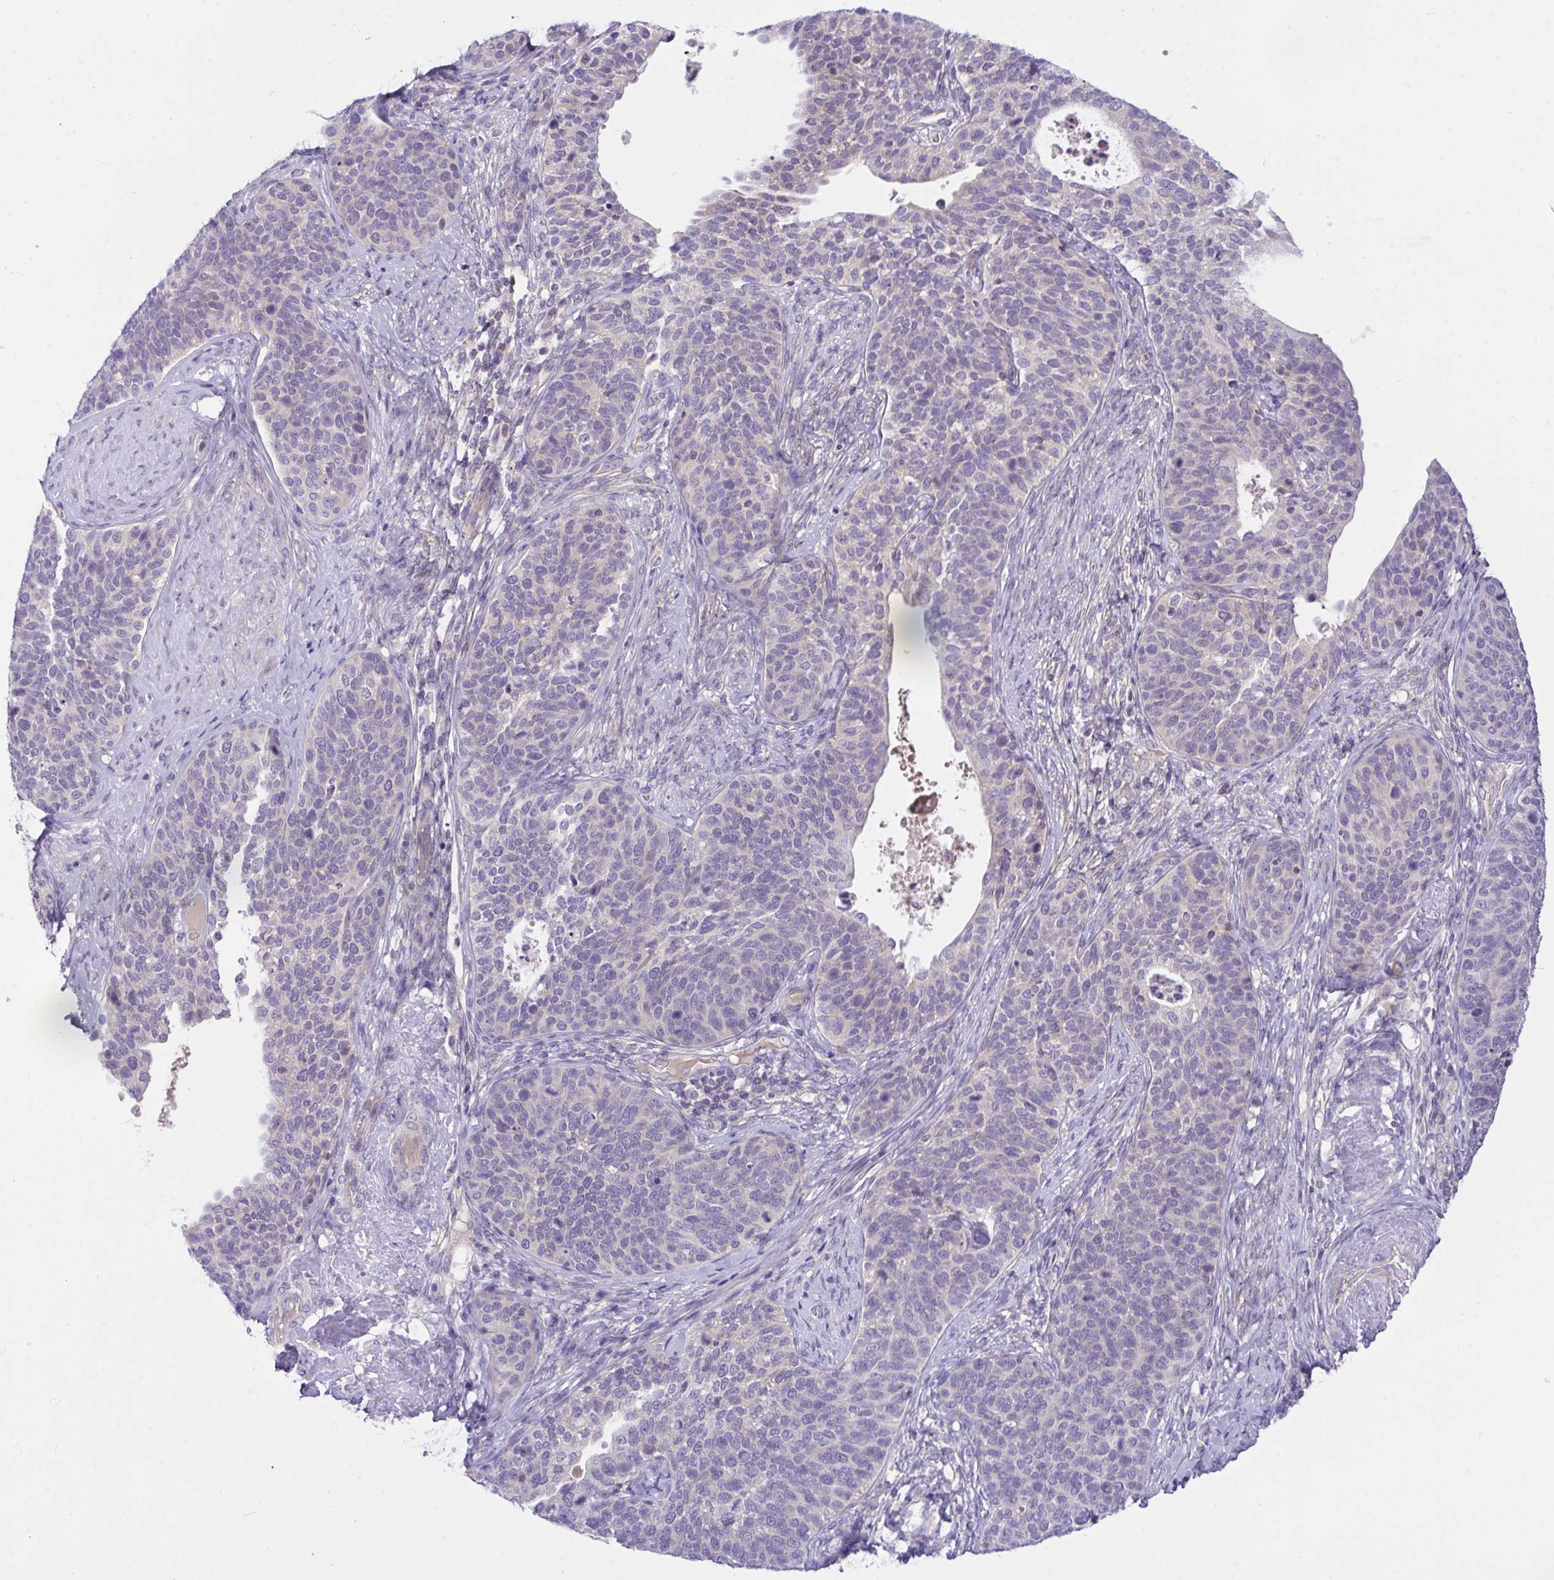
{"staining": {"intensity": "negative", "quantity": "none", "location": "none"}, "tissue": "cervical cancer", "cell_type": "Tumor cells", "image_type": "cancer", "snomed": [{"axis": "morphology", "description": "Squamous cell carcinoma, NOS"}, {"axis": "topography", "description": "Cervix"}], "caption": "The histopathology image reveals no significant staining in tumor cells of cervical cancer (squamous cell carcinoma).", "gene": "TLN2", "patient": {"sex": "female", "age": 69}}